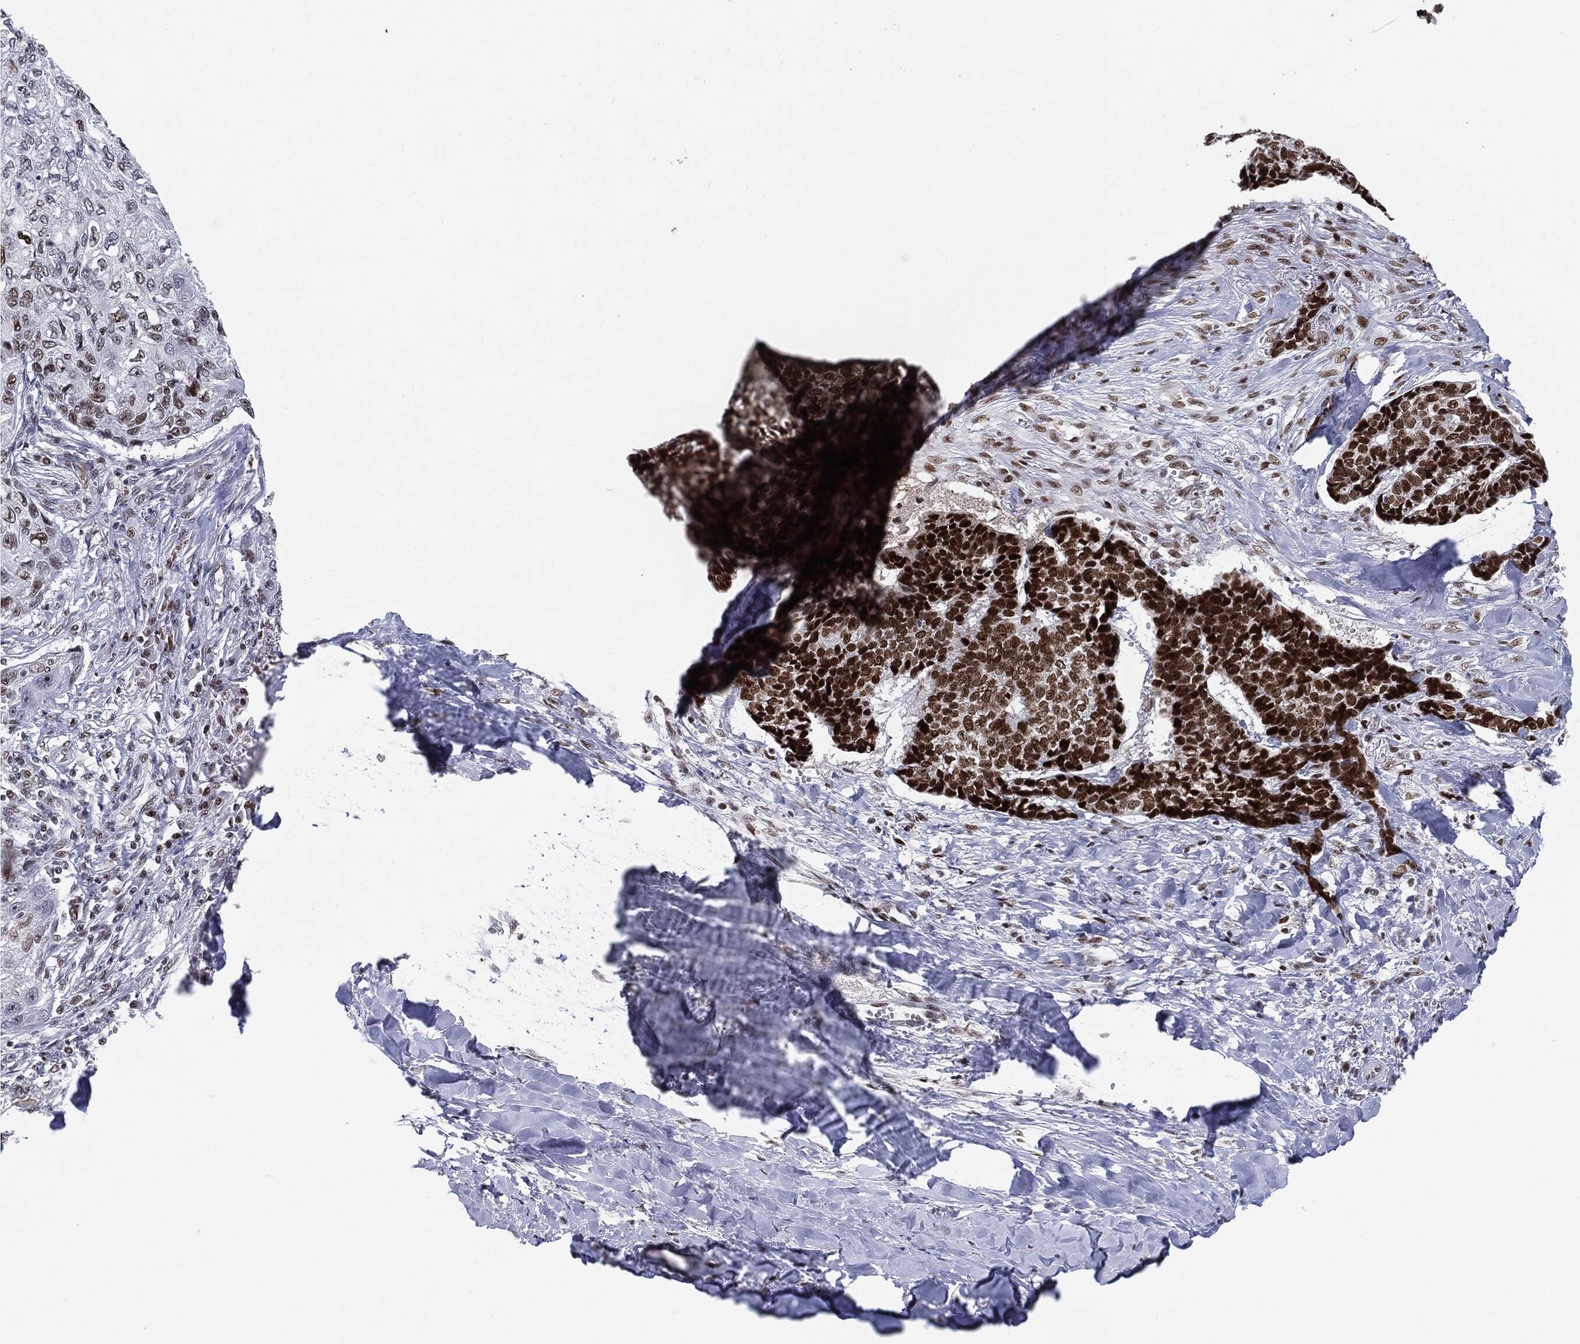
{"staining": {"intensity": "strong", "quantity": ">75%", "location": "nuclear"}, "tissue": "skin cancer", "cell_type": "Tumor cells", "image_type": "cancer", "snomed": [{"axis": "morphology", "description": "Basal cell carcinoma"}, {"axis": "topography", "description": "Skin"}], "caption": "Immunohistochemistry photomicrograph of human basal cell carcinoma (skin) stained for a protein (brown), which reveals high levels of strong nuclear positivity in about >75% of tumor cells.", "gene": "MDC1", "patient": {"sex": "male", "age": 86}}